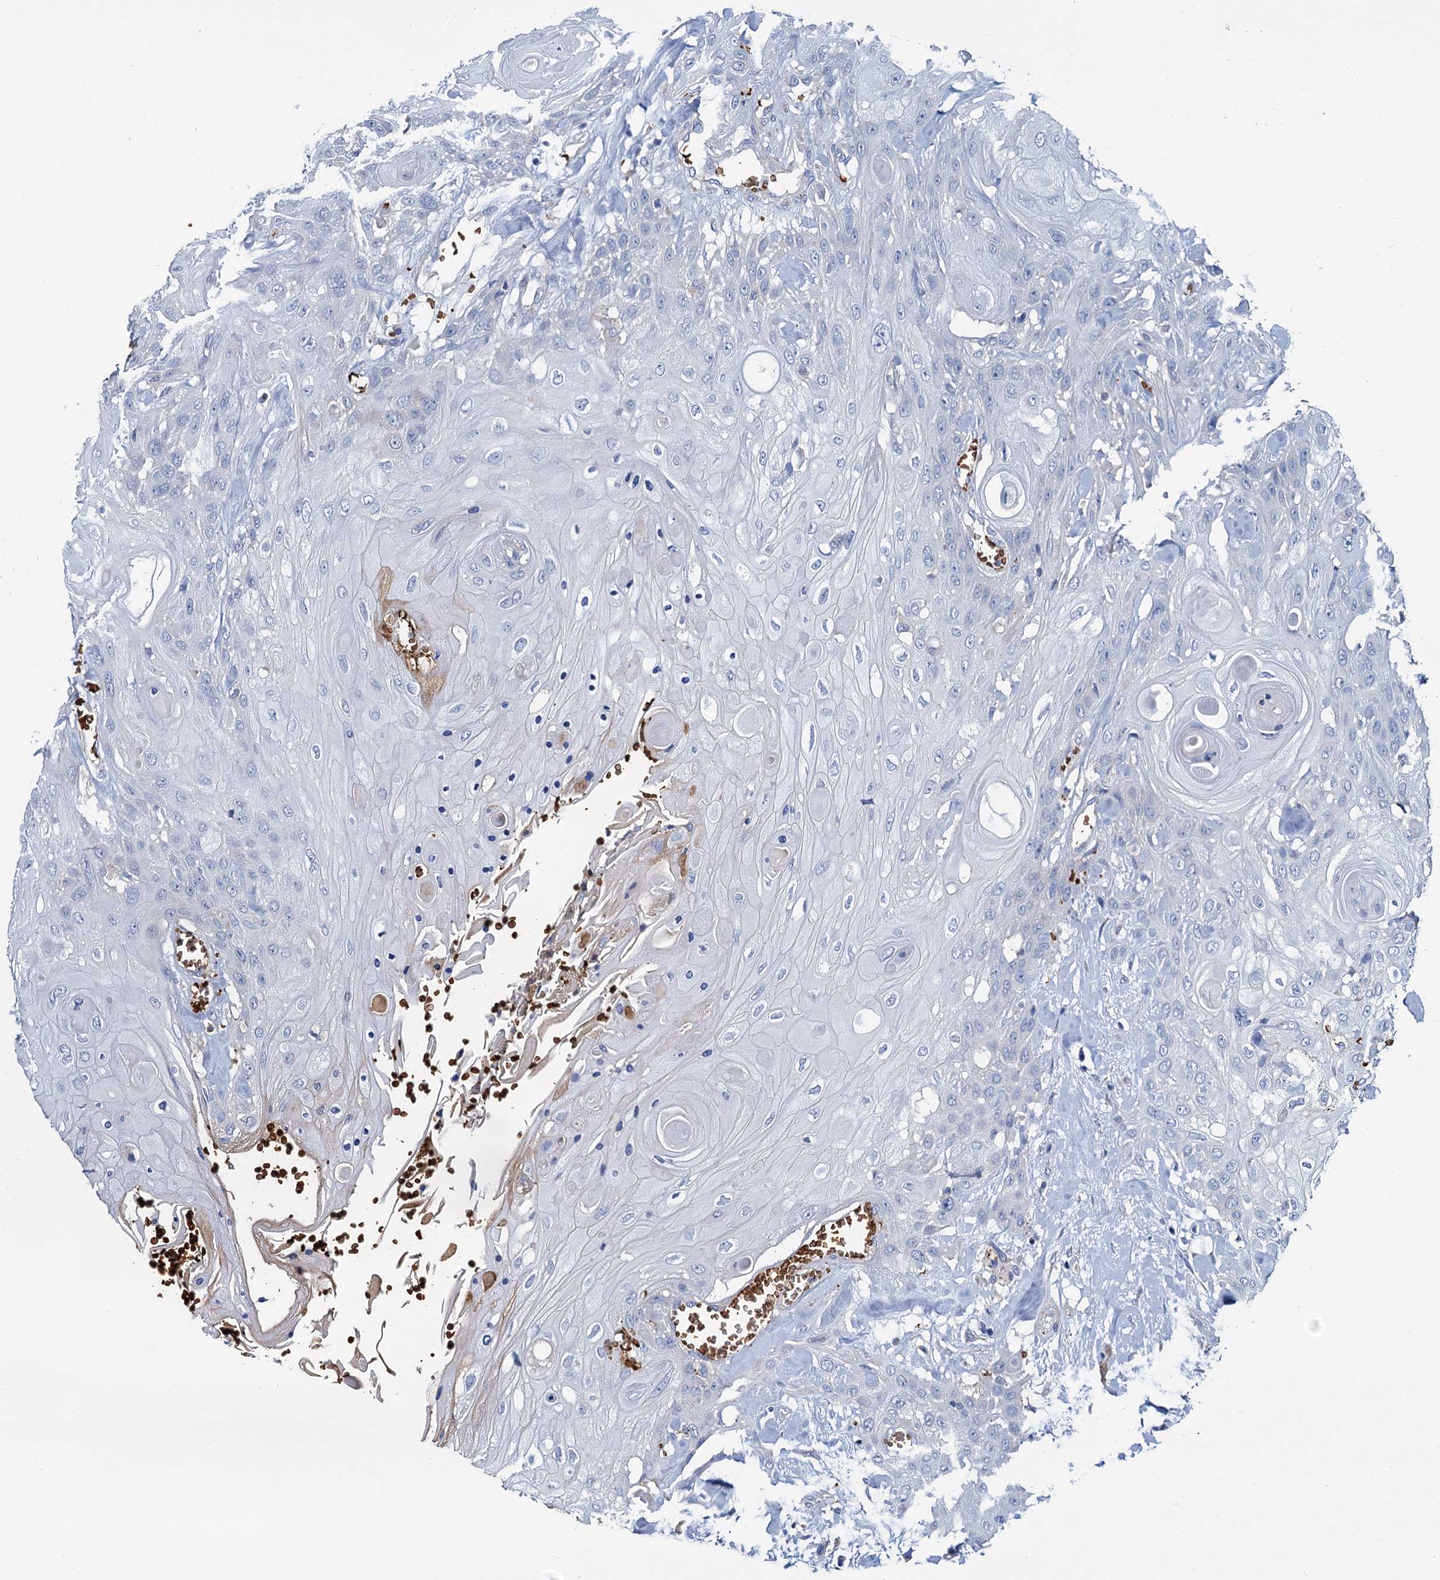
{"staining": {"intensity": "negative", "quantity": "none", "location": "none"}, "tissue": "head and neck cancer", "cell_type": "Tumor cells", "image_type": "cancer", "snomed": [{"axis": "morphology", "description": "Squamous cell carcinoma, NOS"}, {"axis": "topography", "description": "Head-Neck"}], "caption": "IHC photomicrograph of human head and neck cancer (squamous cell carcinoma) stained for a protein (brown), which displays no staining in tumor cells.", "gene": "ATG2A", "patient": {"sex": "female", "age": 43}}